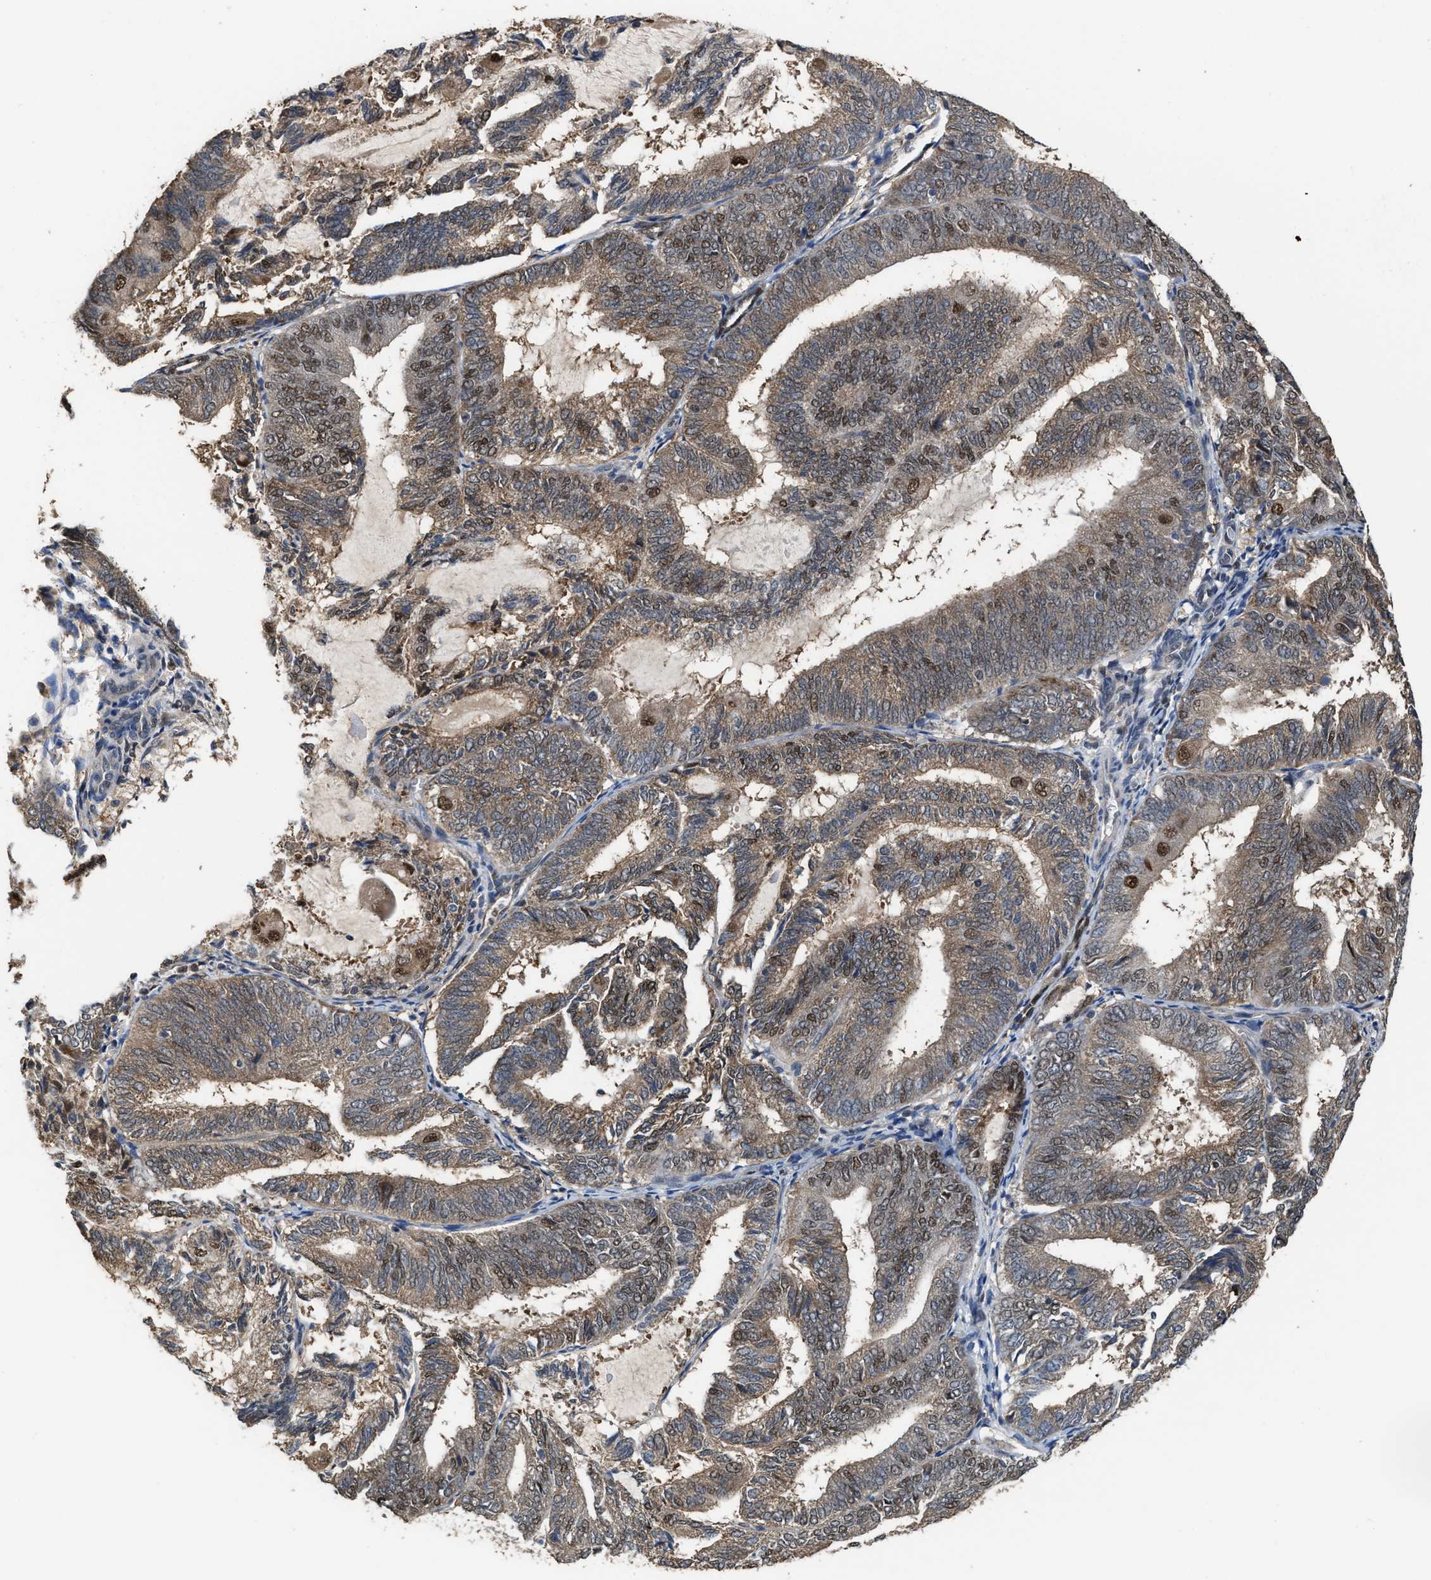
{"staining": {"intensity": "moderate", "quantity": "25%-75%", "location": "cytoplasmic/membranous,nuclear"}, "tissue": "endometrial cancer", "cell_type": "Tumor cells", "image_type": "cancer", "snomed": [{"axis": "morphology", "description": "Adenocarcinoma, NOS"}, {"axis": "topography", "description": "Endometrium"}], "caption": "Protein staining exhibits moderate cytoplasmic/membranous and nuclear positivity in approximately 25%-75% of tumor cells in endometrial adenocarcinoma.", "gene": "ZNF20", "patient": {"sex": "female", "age": 81}}